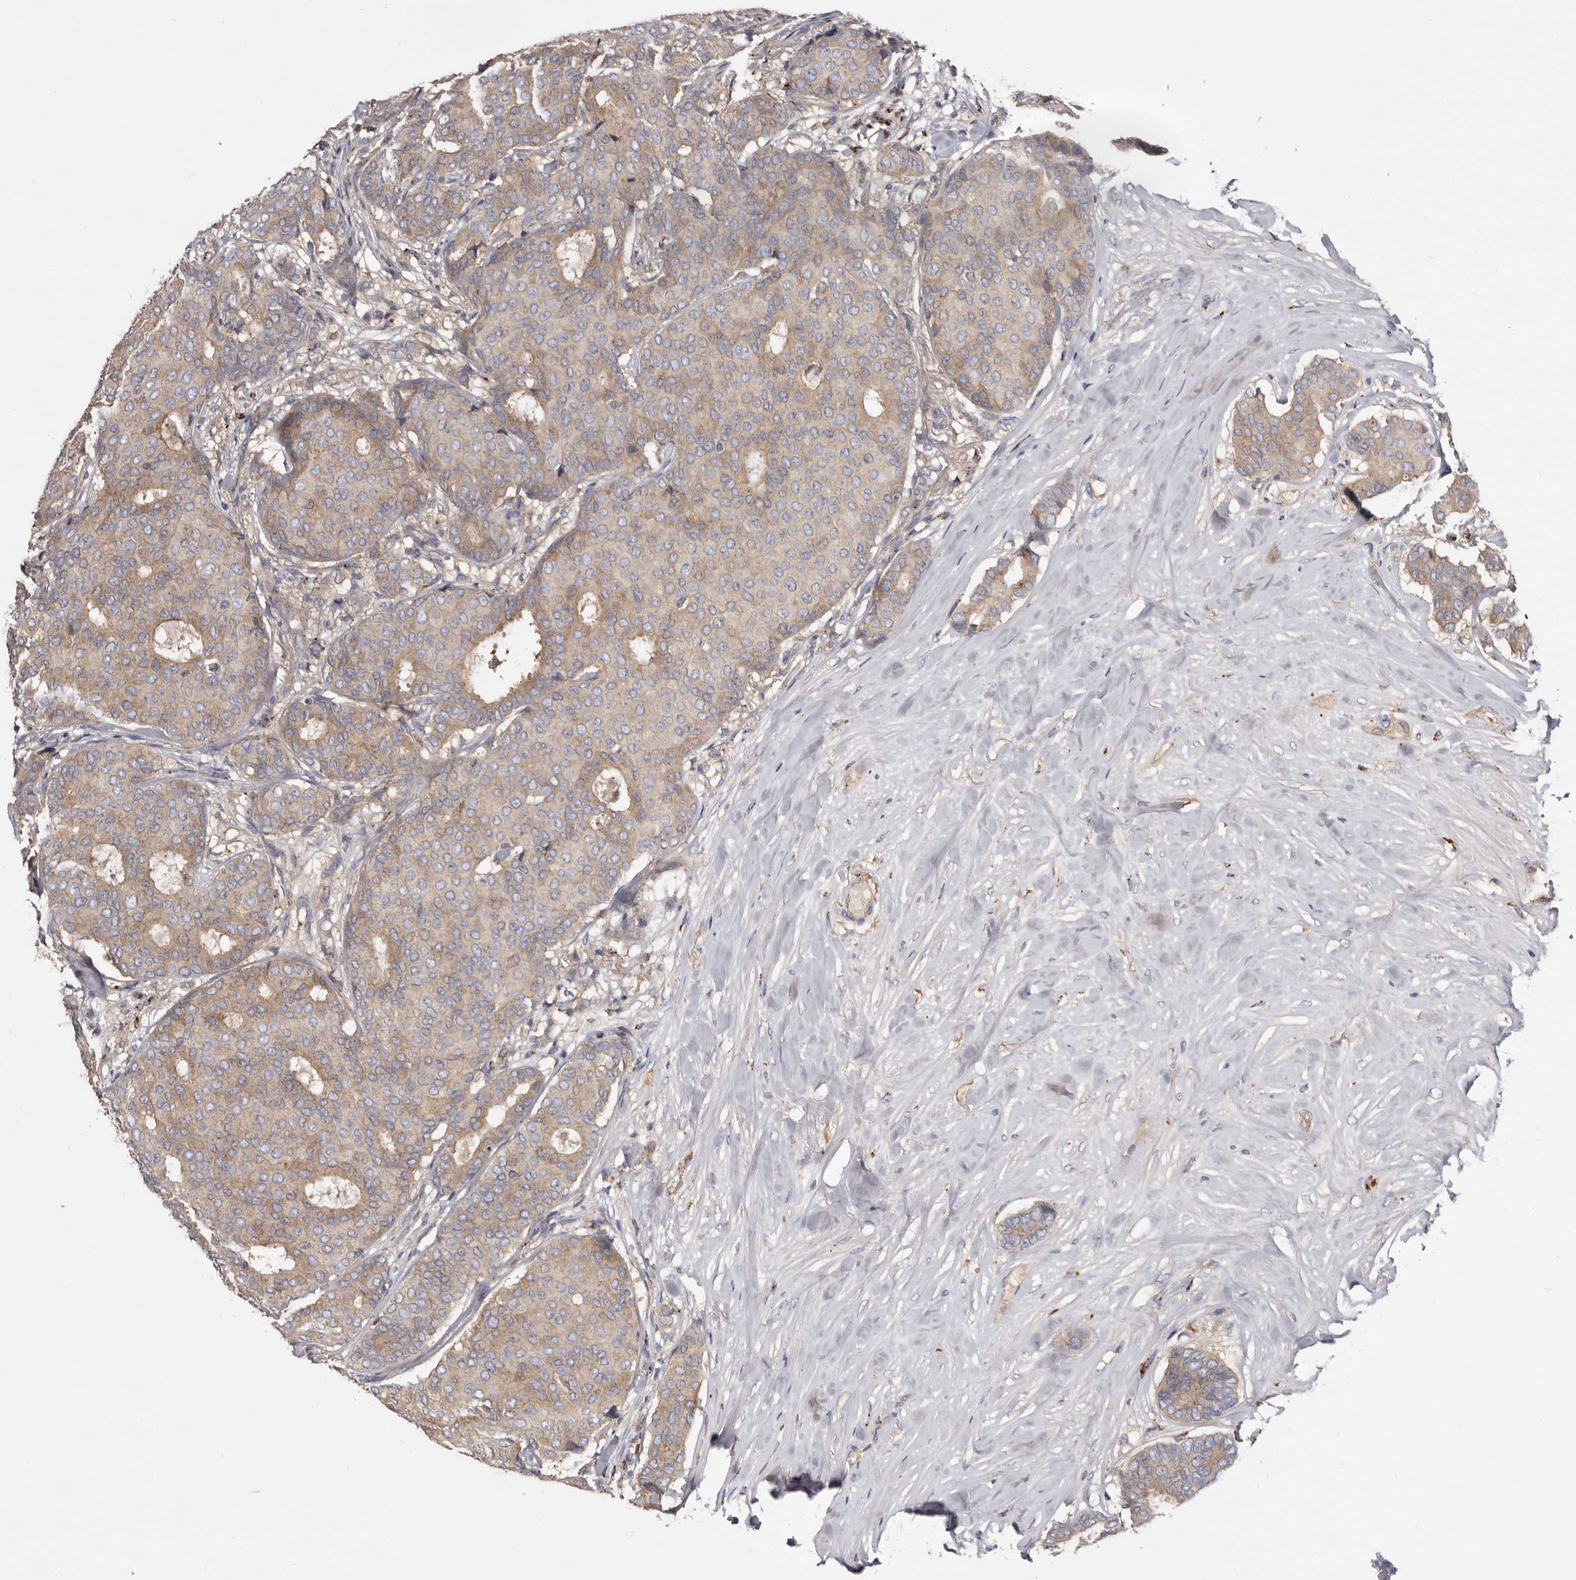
{"staining": {"intensity": "weak", "quantity": ">75%", "location": "cytoplasmic/membranous"}, "tissue": "breast cancer", "cell_type": "Tumor cells", "image_type": "cancer", "snomed": [{"axis": "morphology", "description": "Duct carcinoma"}, {"axis": "topography", "description": "Breast"}], "caption": "A histopathology image of human infiltrating ductal carcinoma (breast) stained for a protein displays weak cytoplasmic/membranous brown staining in tumor cells. (Stains: DAB in brown, nuclei in blue, Microscopy: brightfield microscopy at high magnification).", "gene": "INKA2", "patient": {"sex": "female", "age": 75}}